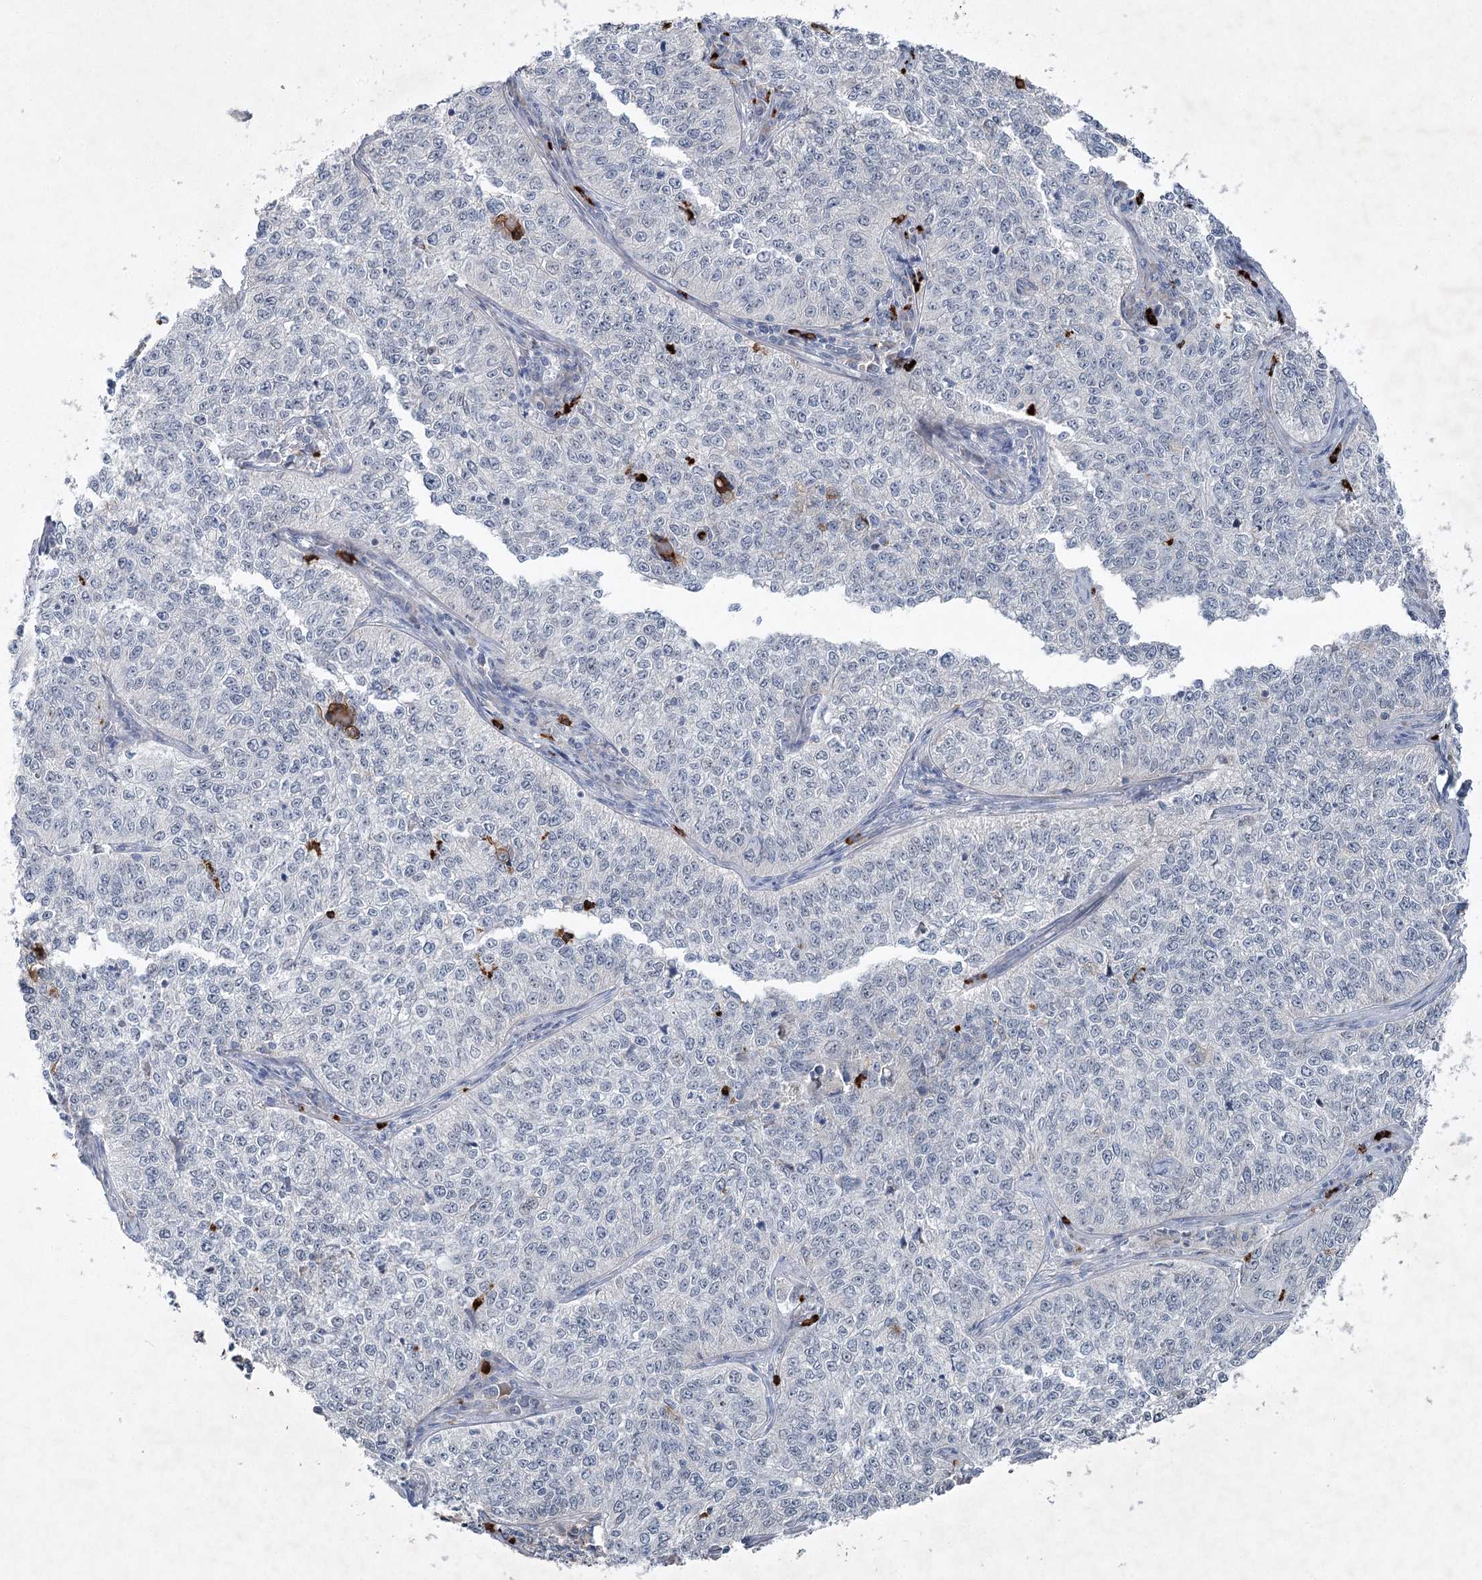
{"staining": {"intensity": "negative", "quantity": "none", "location": "none"}, "tissue": "cervical cancer", "cell_type": "Tumor cells", "image_type": "cancer", "snomed": [{"axis": "morphology", "description": "Squamous cell carcinoma, NOS"}, {"axis": "topography", "description": "Cervix"}], "caption": "Immunohistochemistry of cervical cancer (squamous cell carcinoma) shows no expression in tumor cells.", "gene": "PLA2G12A", "patient": {"sex": "female", "age": 35}}